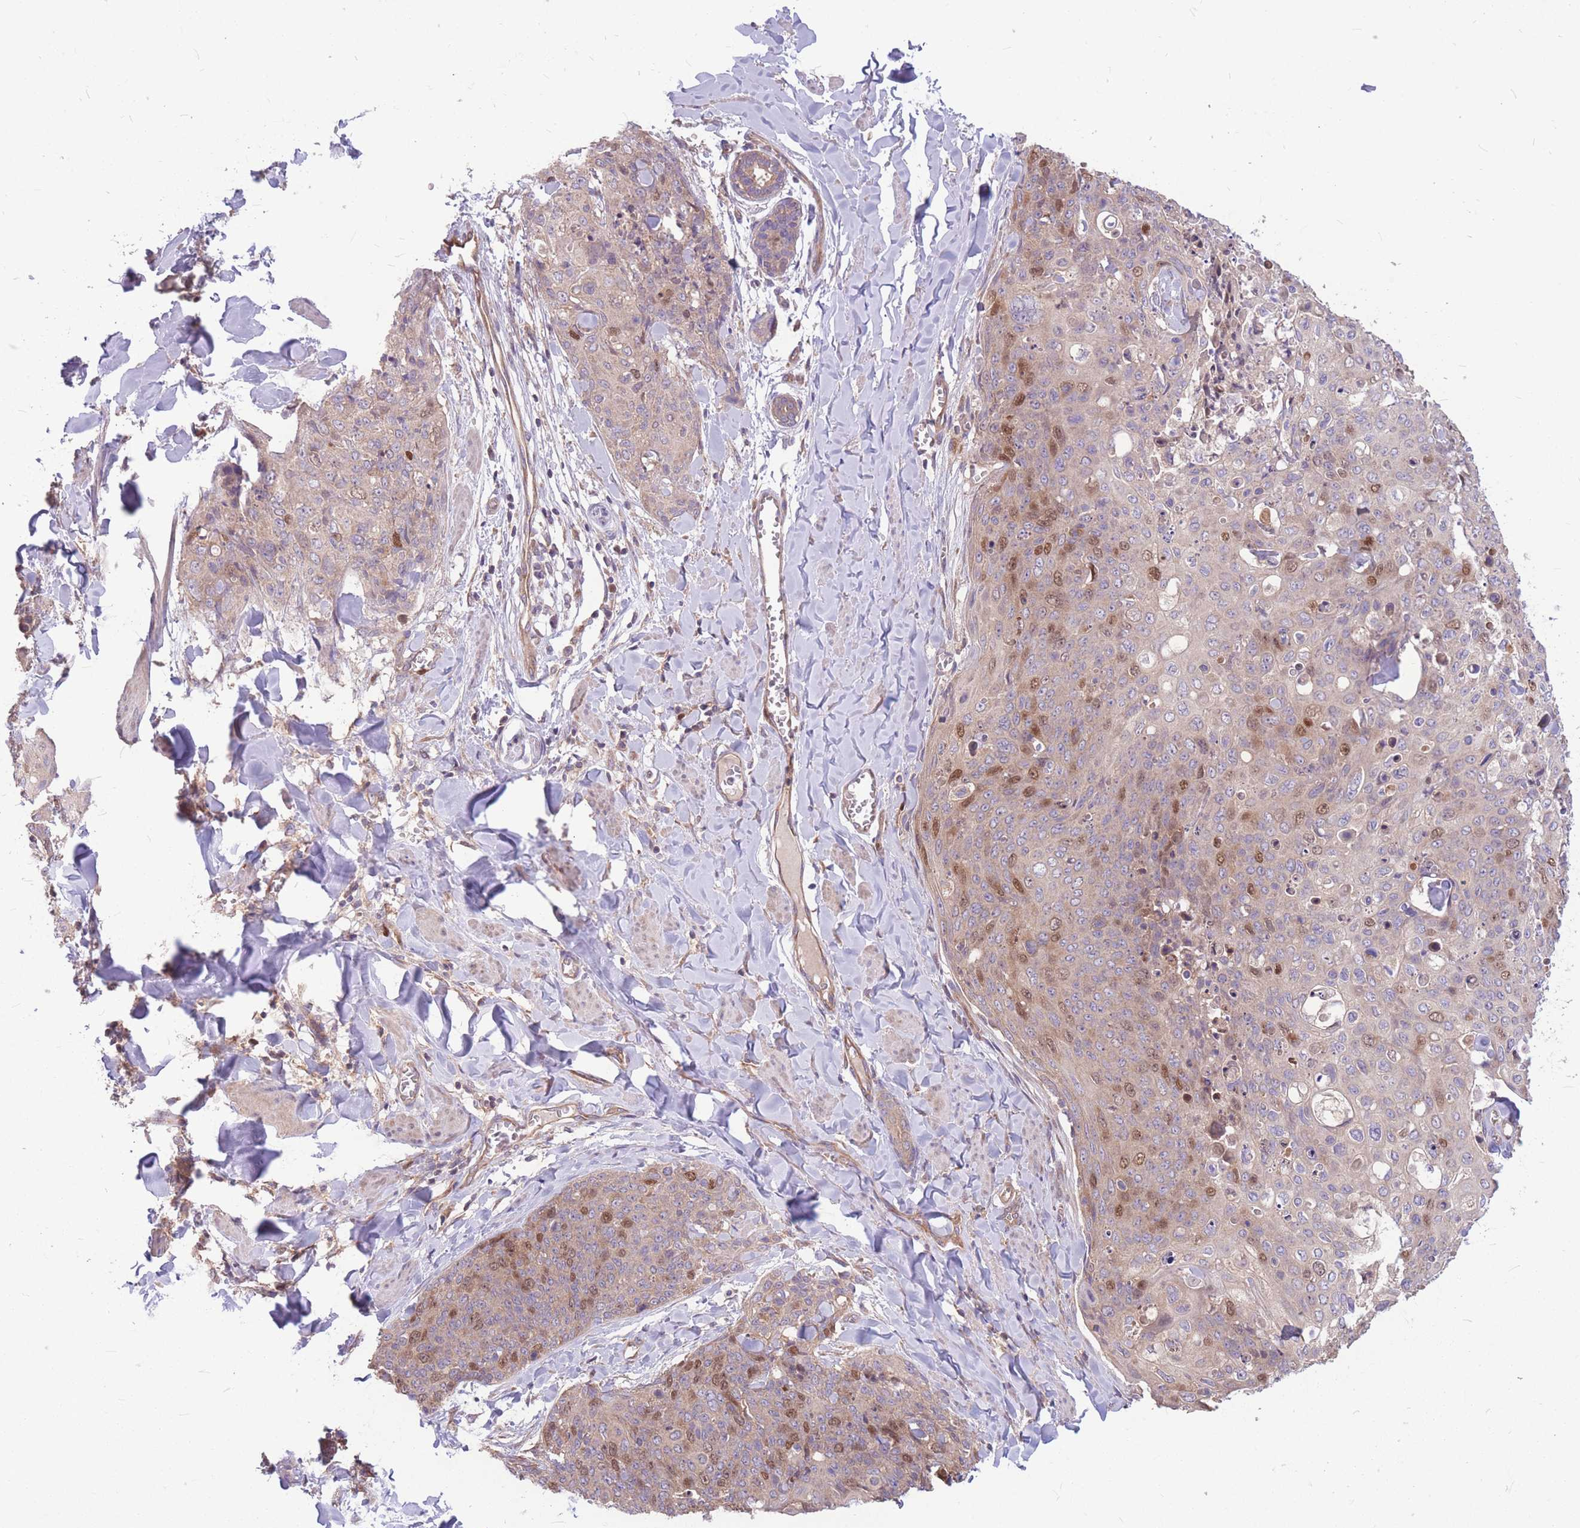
{"staining": {"intensity": "moderate", "quantity": "<25%", "location": "nuclear"}, "tissue": "skin cancer", "cell_type": "Tumor cells", "image_type": "cancer", "snomed": [{"axis": "morphology", "description": "Squamous cell carcinoma, NOS"}, {"axis": "topography", "description": "Skin"}, {"axis": "topography", "description": "Vulva"}], "caption": "The histopathology image exhibits a brown stain indicating the presence of a protein in the nuclear of tumor cells in skin cancer (squamous cell carcinoma). Ihc stains the protein of interest in brown and the nuclei are stained blue.", "gene": "GMNN", "patient": {"sex": "female", "age": 85}}